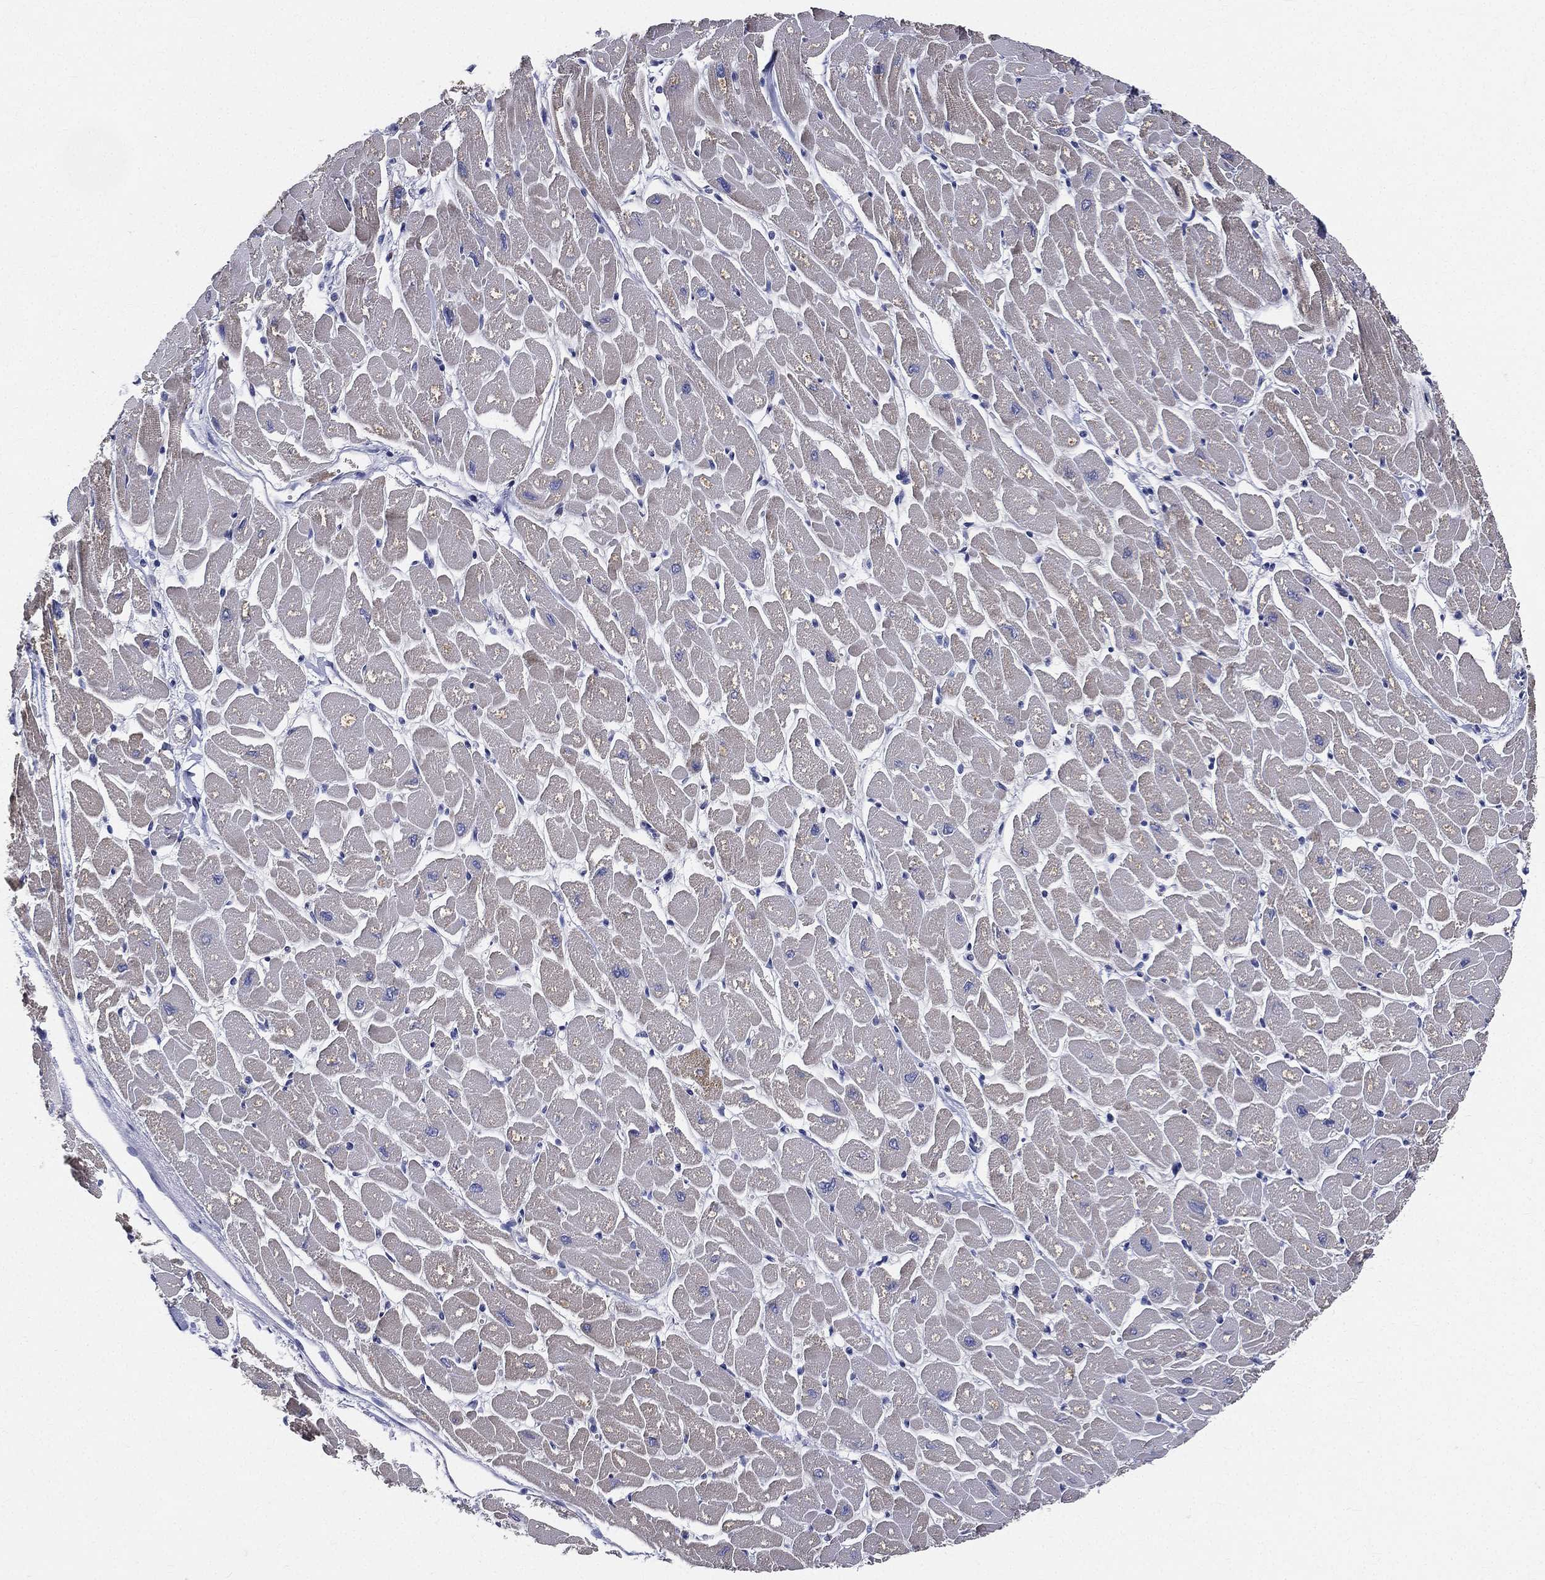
{"staining": {"intensity": "negative", "quantity": "none", "location": "none"}, "tissue": "heart muscle", "cell_type": "Cardiomyocytes", "image_type": "normal", "snomed": [{"axis": "morphology", "description": "Normal tissue, NOS"}, {"axis": "topography", "description": "Heart"}], "caption": "Immunohistochemistry (IHC) micrograph of unremarkable heart muscle stained for a protein (brown), which displays no positivity in cardiomyocytes.", "gene": "PWWP3A", "patient": {"sex": "male", "age": 57}}